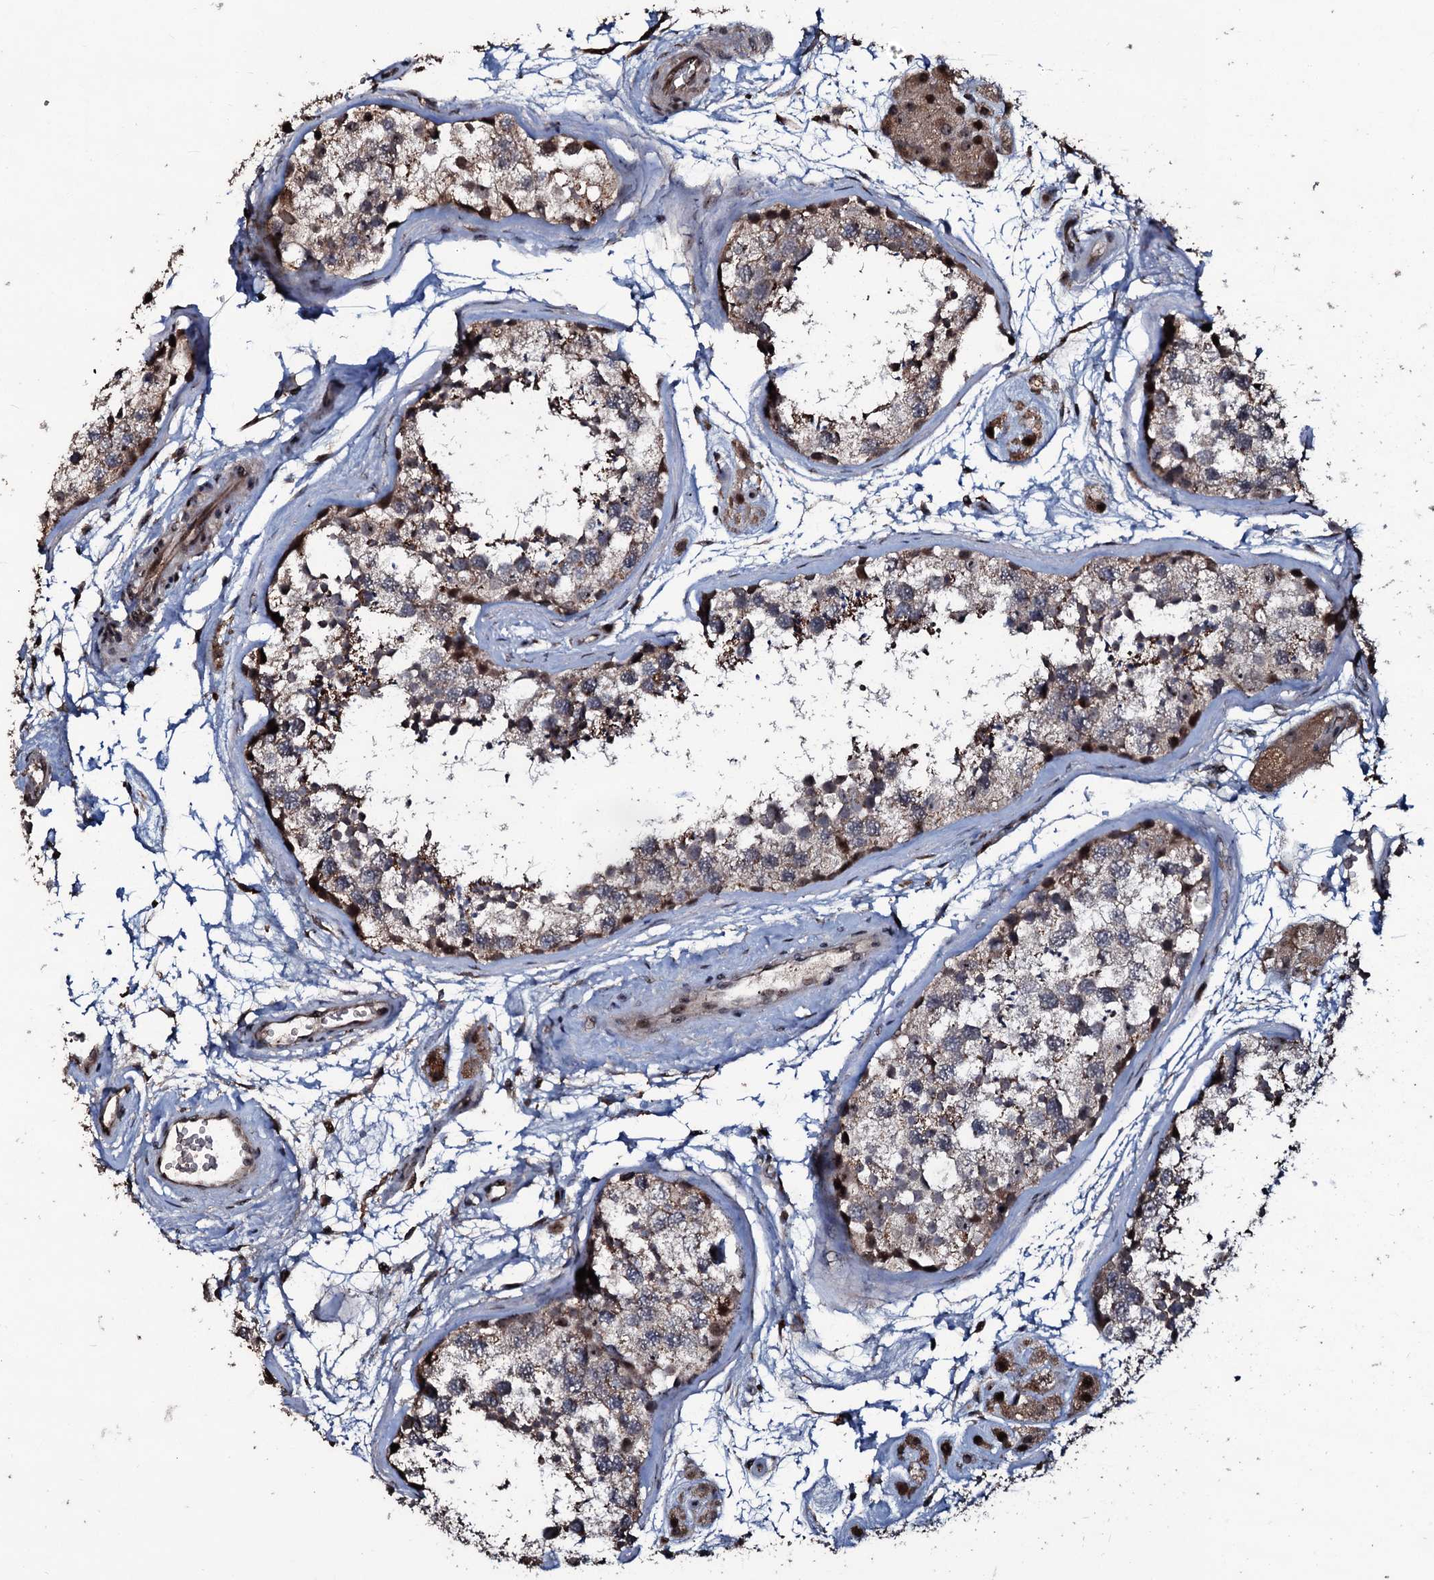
{"staining": {"intensity": "strong", "quantity": "<25%", "location": "cytoplasmic/membranous"}, "tissue": "testis", "cell_type": "Cells in seminiferous ducts", "image_type": "normal", "snomed": [{"axis": "morphology", "description": "Normal tissue, NOS"}, {"axis": "topography", "description": "Testis"}], "caption": "Protein analysis of normal testis displays strong cytoplasmic/membranous staining in about <25% of cells in seminiferous ducts. The protein is stained brown, and the nuclei are stained in blue (DAB IHC with brightfield microscopy, high magnification).", "gene": "SUPT7L", "patient": {"sex": "male", "age": 56}}